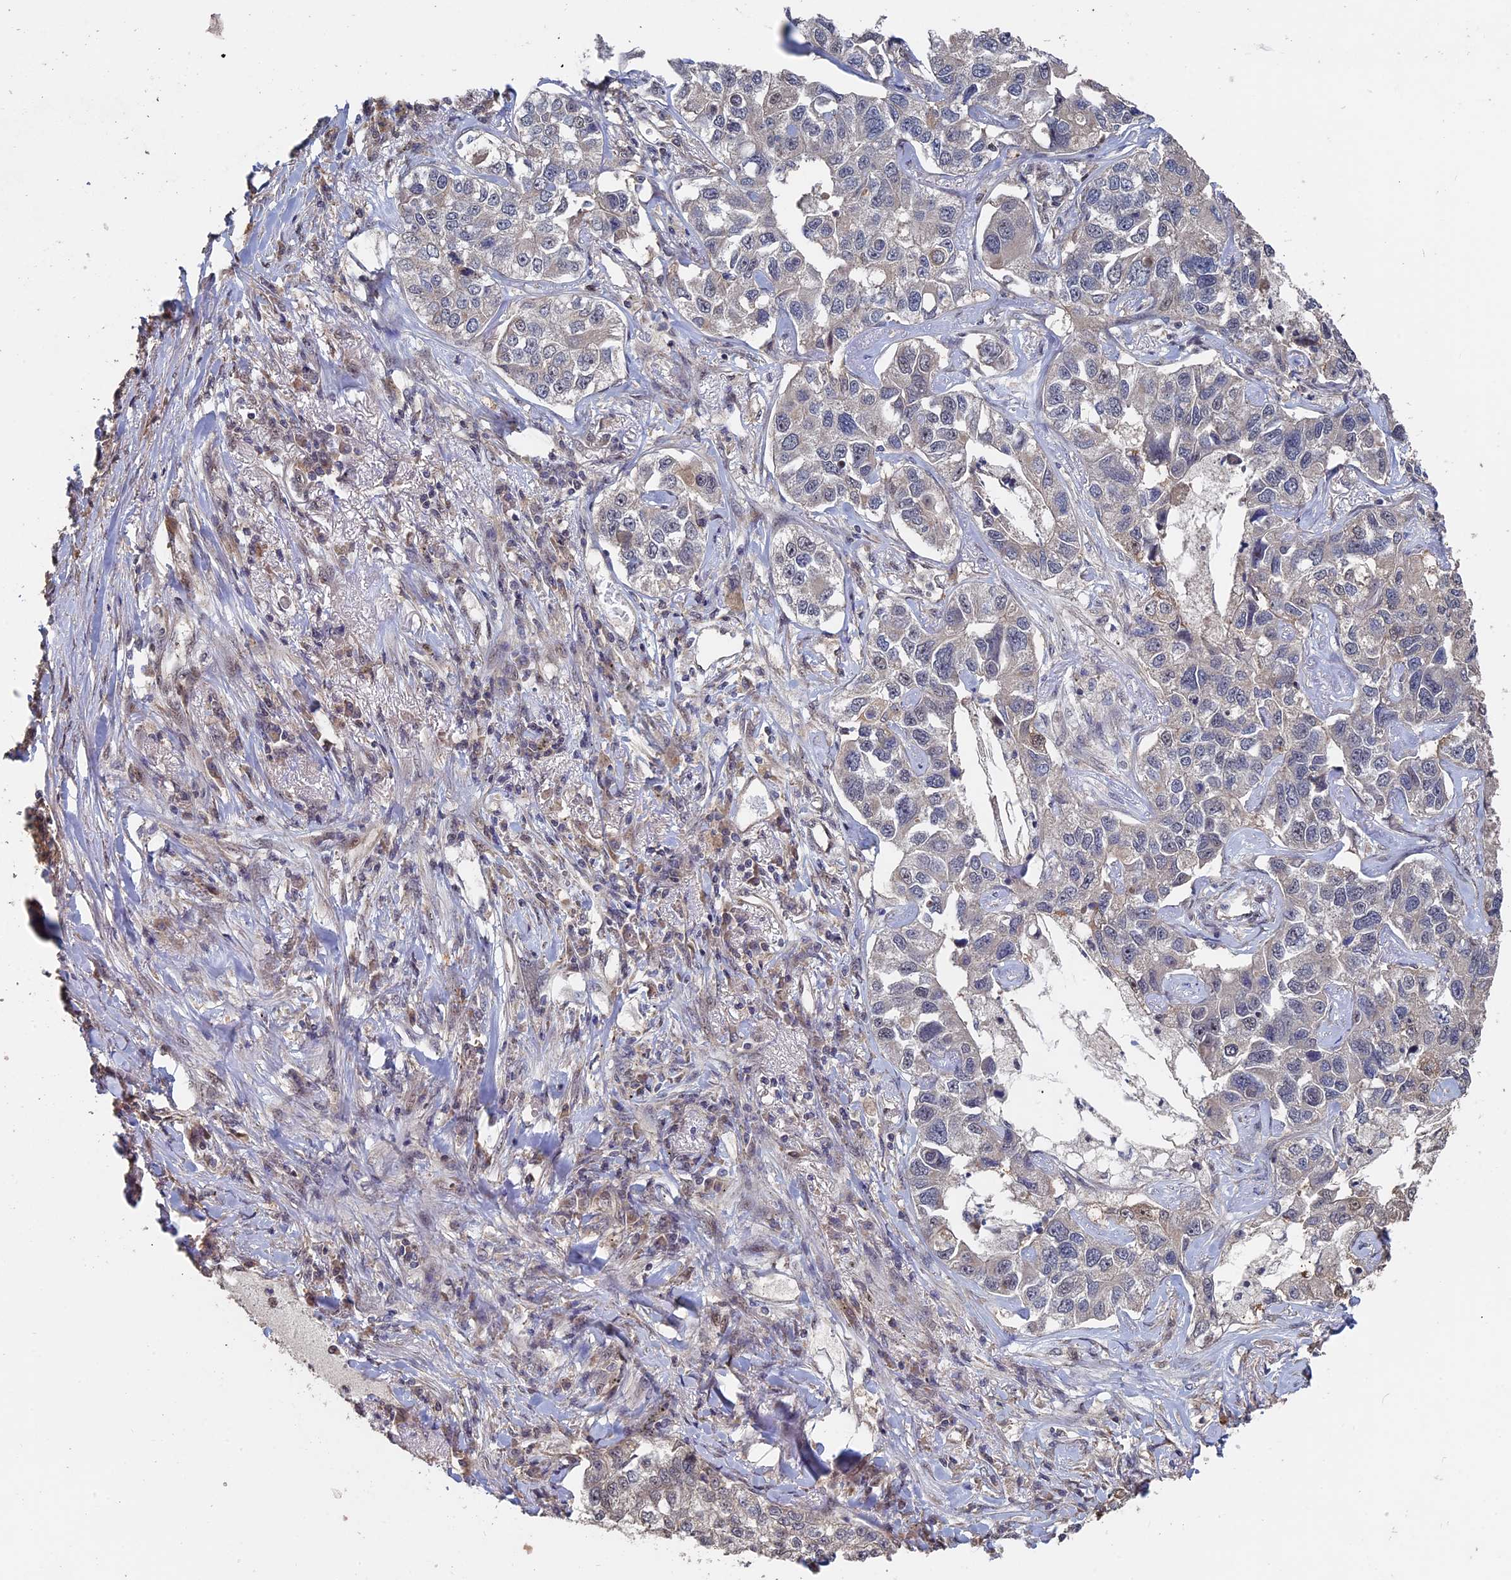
{"staining": {"intensity": "negative", "quantity": "none", "location": "none"}, "tissue": "lung cancer", "cell_type": "Tumor cells", "image_type": "cancer", "snomed": [{"axis": "morphology", "description": "Adenocarcinoma, NOS"}, {"axis": "topography", "description": "Lung"}], "caption": "The immunohistochemistry histopathology image has no significant expression in tumor cells of lung adenocarcinoma tissue.", "gene": "KIAA1328", "patient": {"sex": "male", "age": 49}}